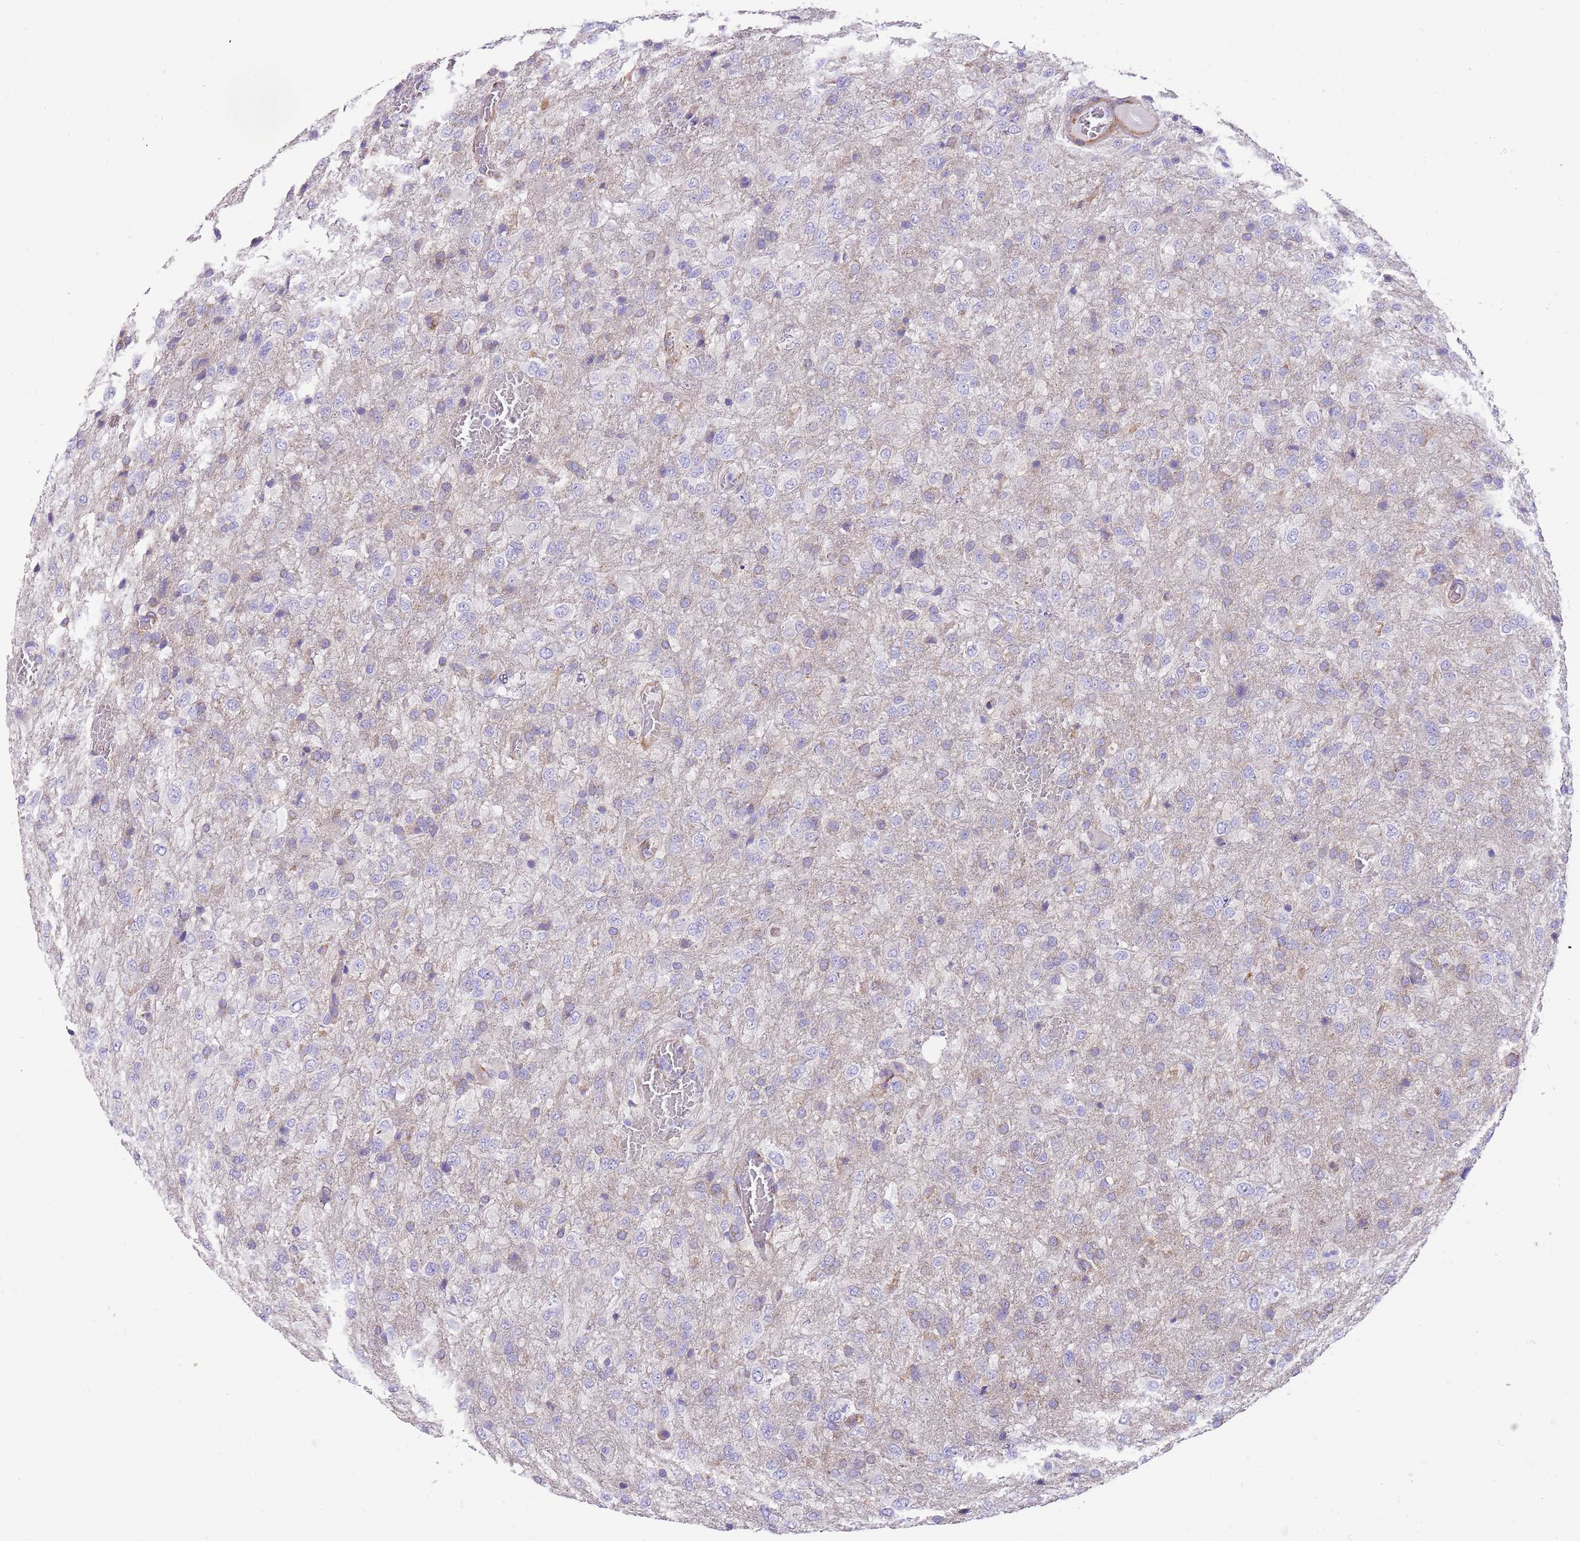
{"staining": {"intensity": "negative", "quantity": "none", "location": "none"}, "tissue": "glioma", "cell_type": "Tumor cells", "image_type": "cancer", "snomed": [{"axis": "morphology", "description": "Glioma, malignant, High grade"}, {"axis": "topography", "description": "Brain"}], "caption": "Tumor cells show no significant protein positivity in malignant high-grade glioma. (DAB (3,3'-diaminobenzidine) immunohistochemistry with hematoxylin counter stain).", "gene": "SERINC3", "patient": {"sex": "female", "age": 74}}